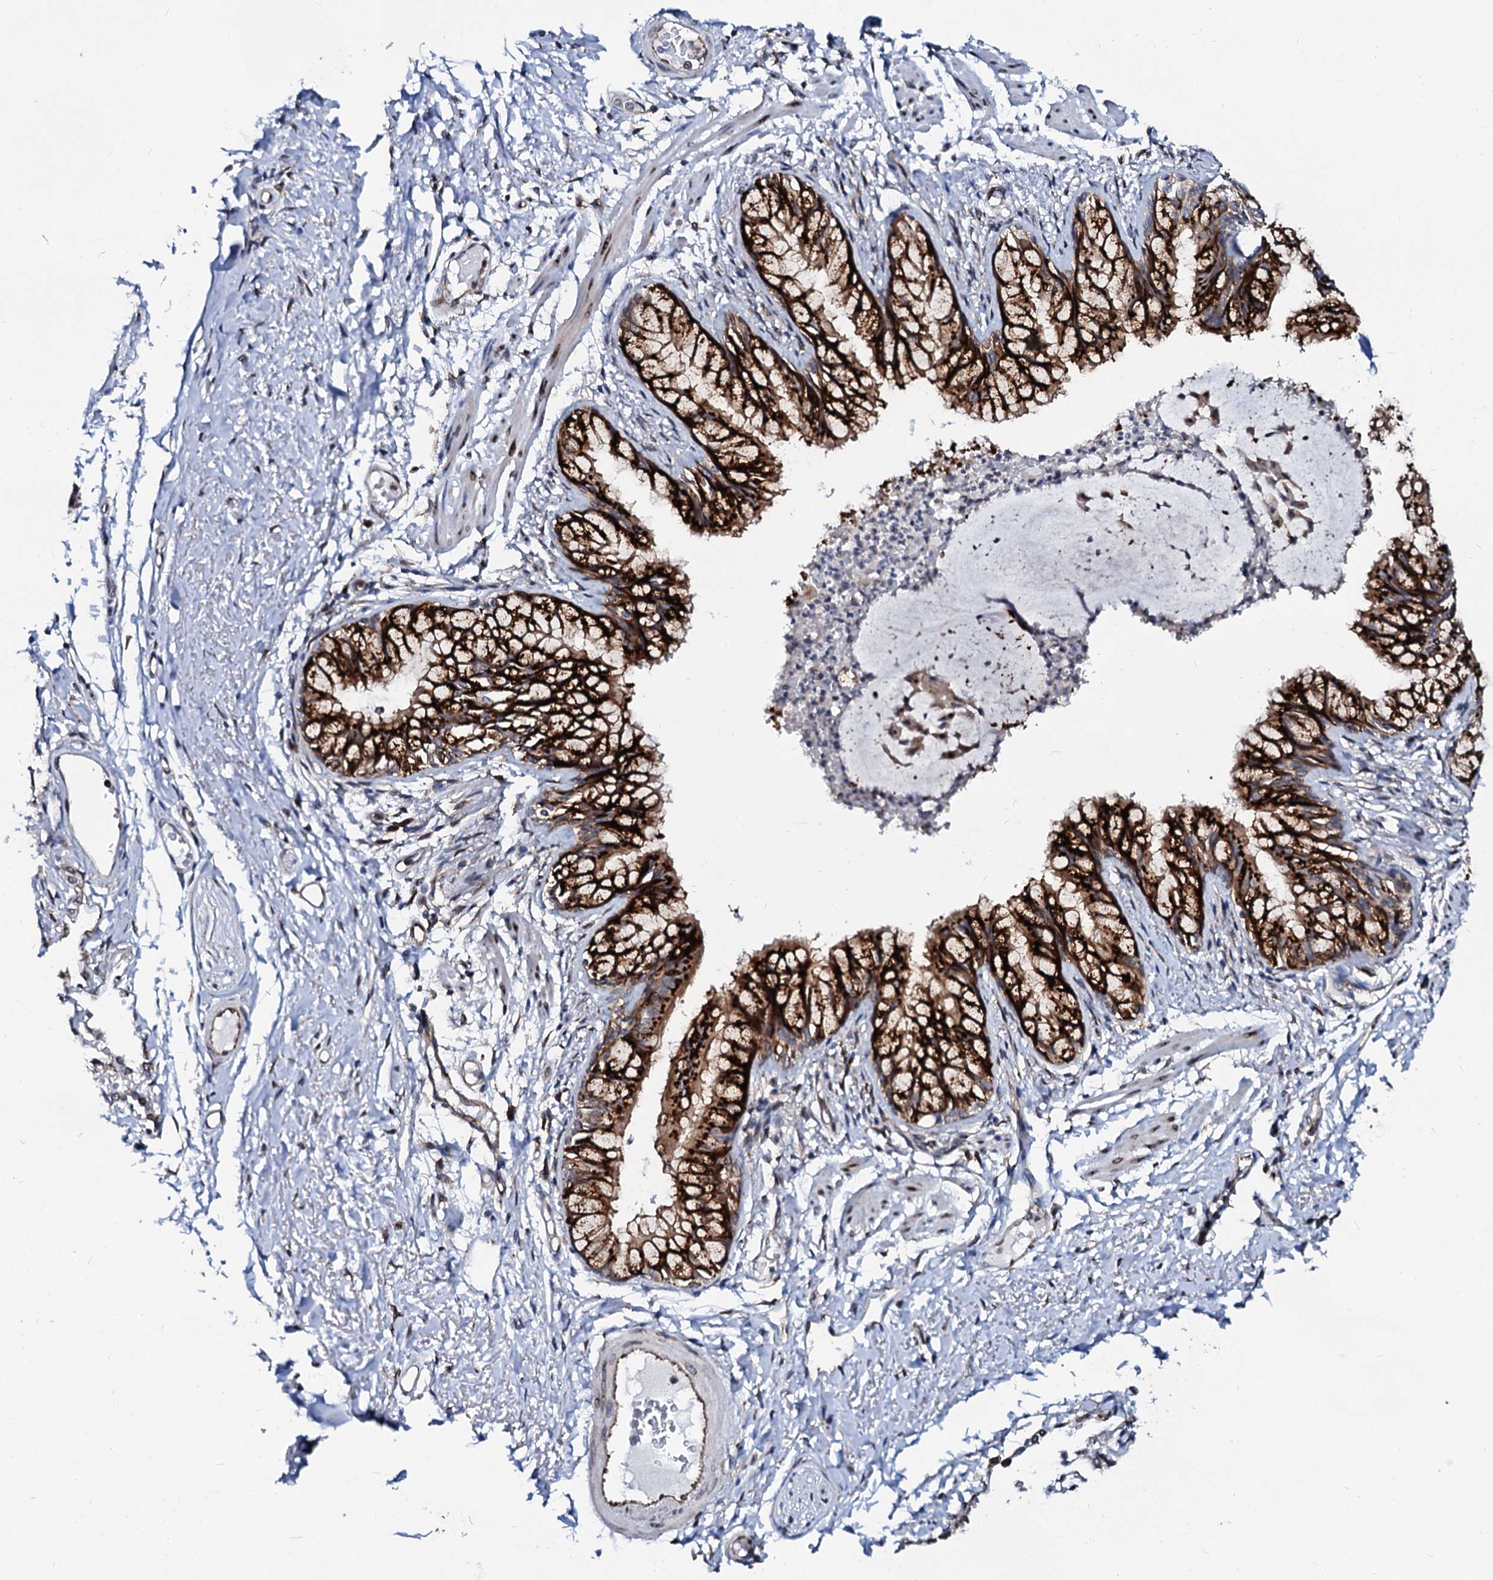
{"staining": {"intensity": "strong", "quantity": ">75%", "location": "cytoplasmic/membranous"}, "tissue": "bronchus", "cell_type": "Respiratory epithelial cells", "image_type": "normal", "snomed": [{"axis": "morphology", "description": "Normal tissue, NOS"}, {"axis": "topography", "description": "Cartilage tissue"}, {"axis": "topography", "description": "Bronchus"}, {"axis": "topography", "description": "Lung"}], "caption": "Bronchus stained for a protein displays strong cytoplasmic/membranous positivity in respiratory epithelial cells. The staining is performed using DAB (3,3'-diaminobenzidine) brown chromogen to label protein expression. The nuclei are counter-stained blue using hematoxylin.", "gene": "TMCO3", "patient": {"sex": "female", "age": 49}}